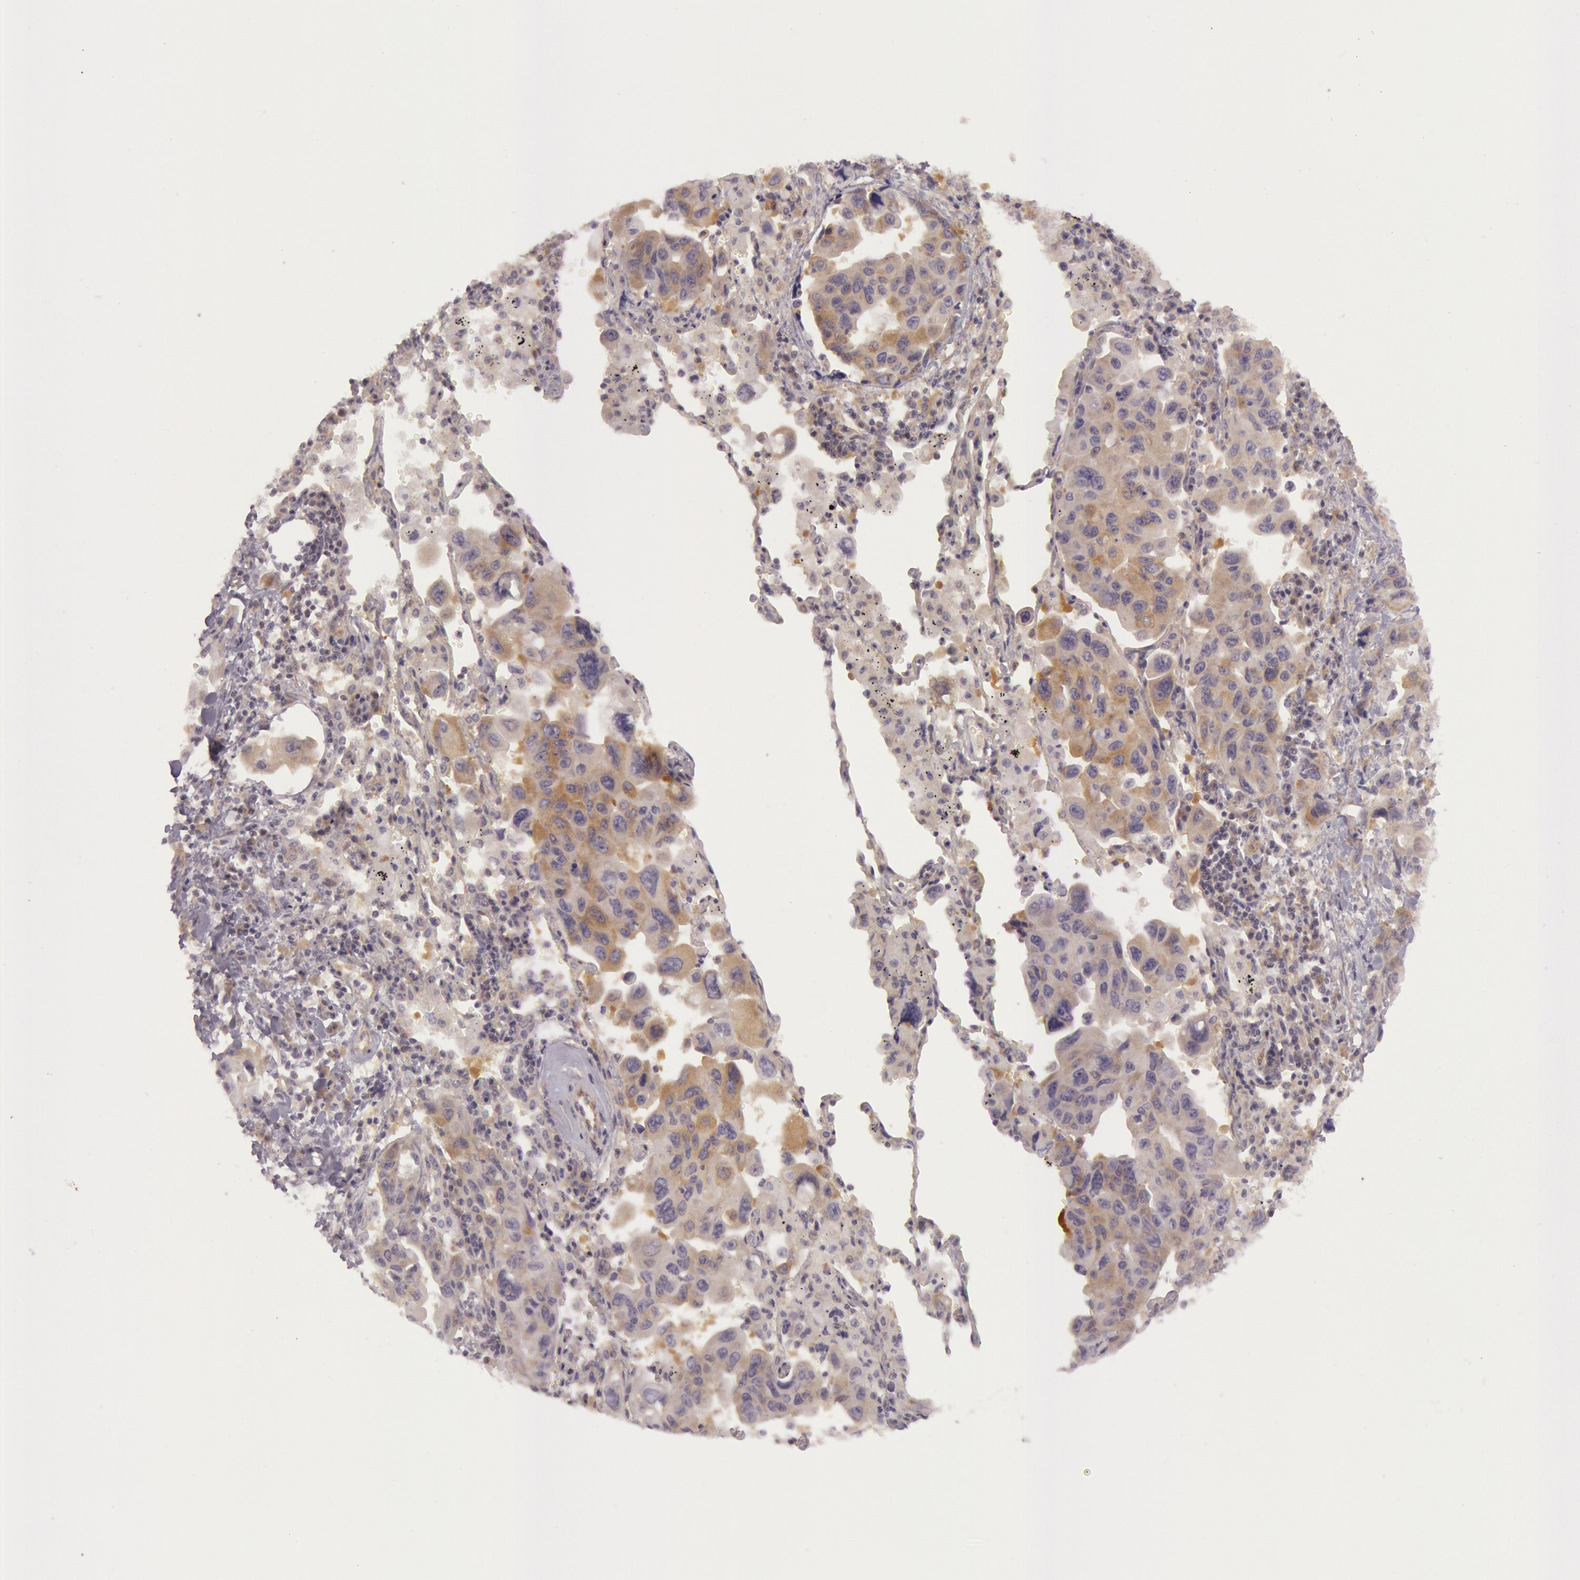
{"staining": {"intensity": "moderate", "quantity": ">75%", "location": "cytoplasmic/membranous"}, "tissue": "lung cancer", "cell_type": "Tumor cells", "image_type": "cancer", "snomed": [{"axis": "morphology", "description": "Adenocarcinoma, NOS"}, {"axis": "topography", "description": "Lung"}], "caption": "This is an image of immunohistochemistry (IHC) staining of lung cancer (adenocarcinoma), which shows moderate staining in the cytoplasmic/membranous of tumor cells.", "gene": "CHUK", "patient": {"sex": "male", "age": 64}}